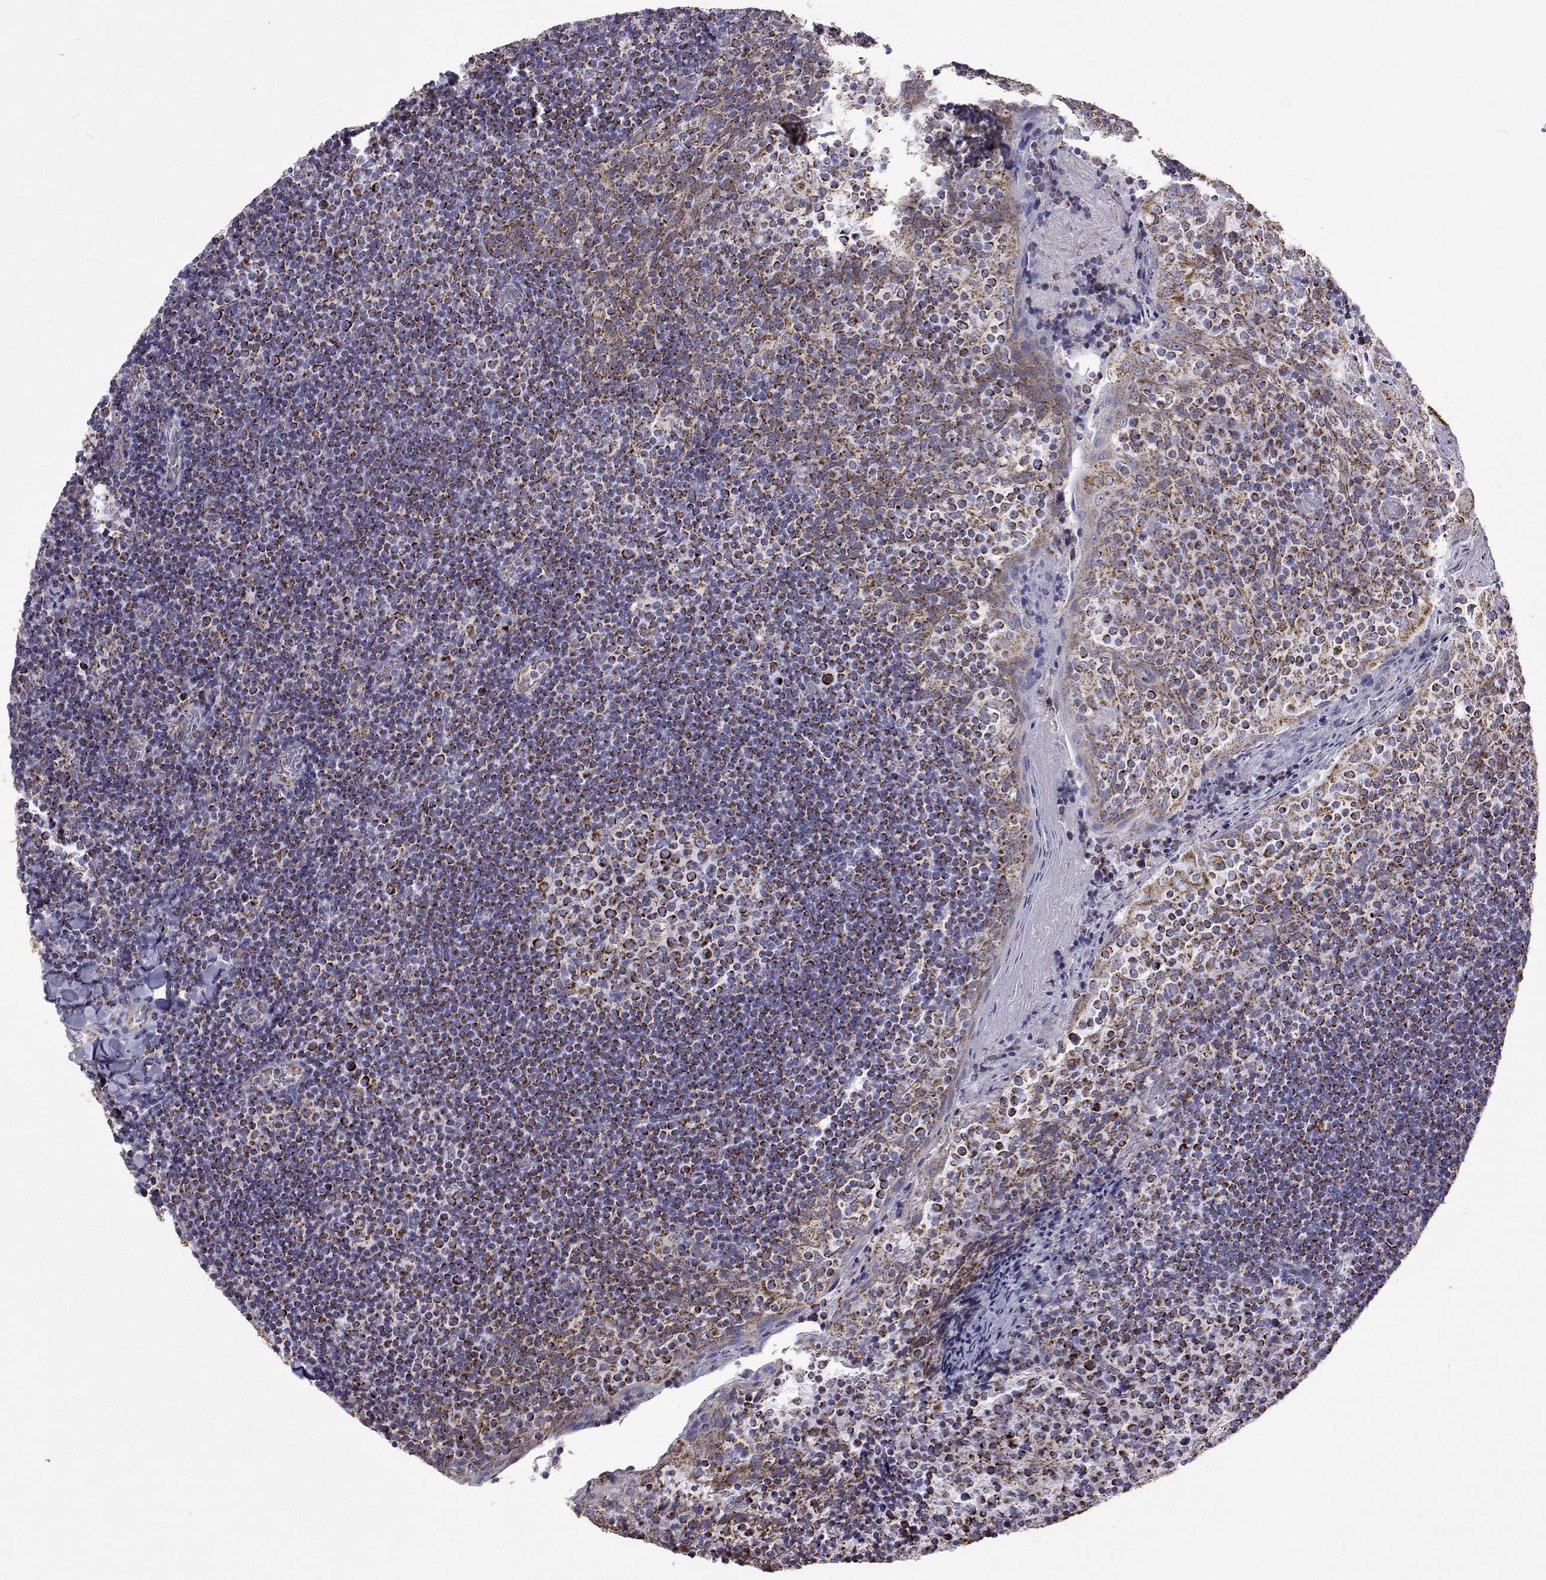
{"staining": {"intensity": "strong", "quantity": ">75%", "location": "cytoplasmic/membranous"}, "tissue": "tonsil", "cell_type": "Germinal center cells", "image_type": "normal", "snomed": [{"axis": "morphology", "description": "Normal tissue, NOS"}, {"axis": "topography", "description": "Tonsil"}], "caption": "Germinal center cells show high levels of strong cytoplasmic/membranous expression in approximately >75% of cells in benign tonsil.", "gene": "MCCC2", "patient": {"sex": "female", "age": 10}}